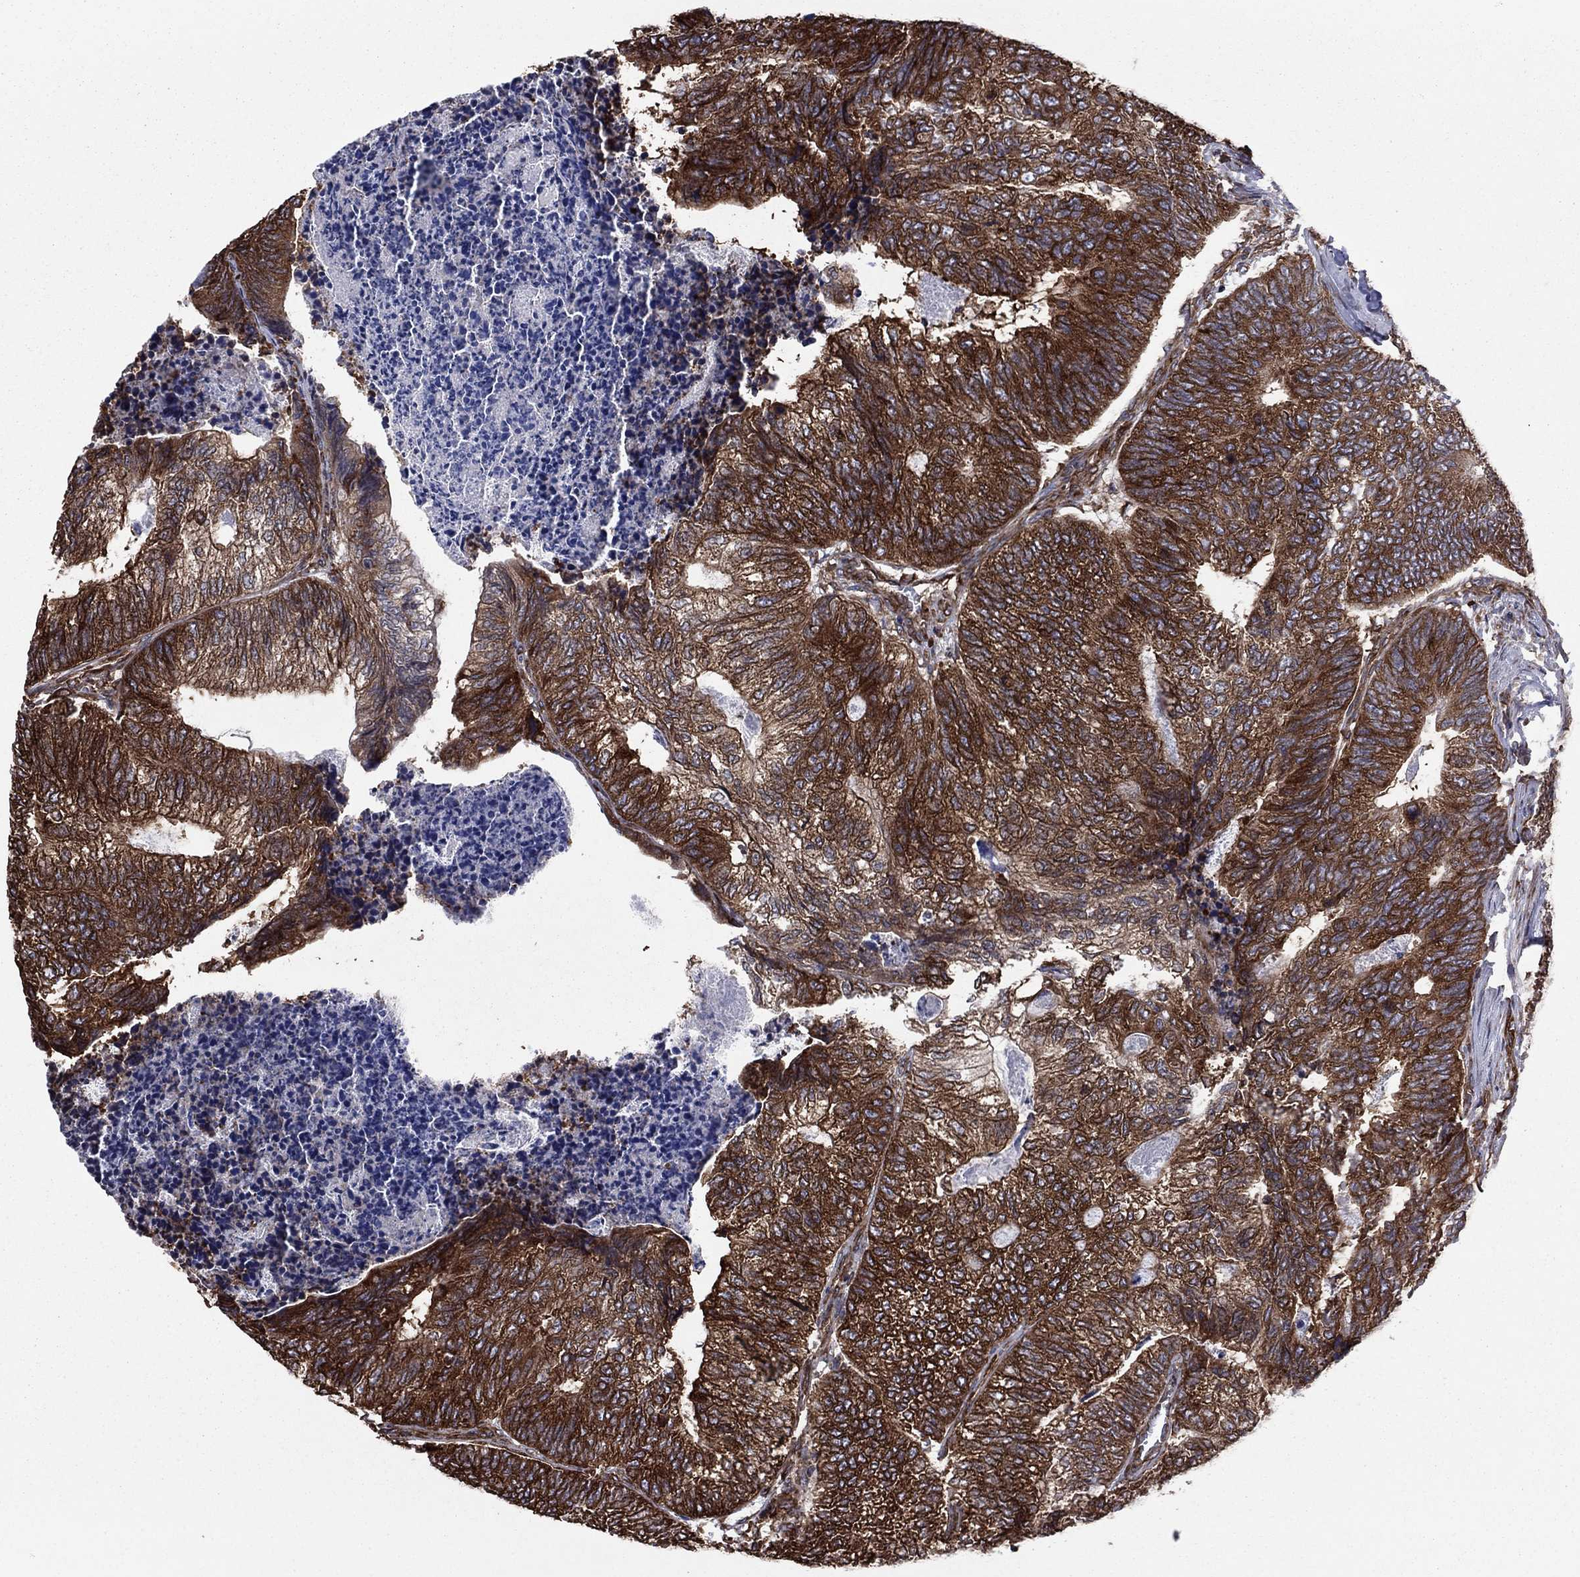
{"staining": {"intensity": "strong", "quantity": ">75%", "location": "cytoplasmic/membranous"}, "tissue": "colorectal cancer", "cell_type": "Tumor cells", "image_type": "cancer", "snomed": [{"axis": "morphology", "description": "Adenocarcinoma, NOS"}, {"axis": "topography", "description": "Colon"}], "caption": "Strong cytoplasmic/membranous expression for a protein is identified in about >75% of tumor cells of colorectal cancer using IHC.", "gene": "YBX1", "patient": {"sex": "female", "age": 67}}